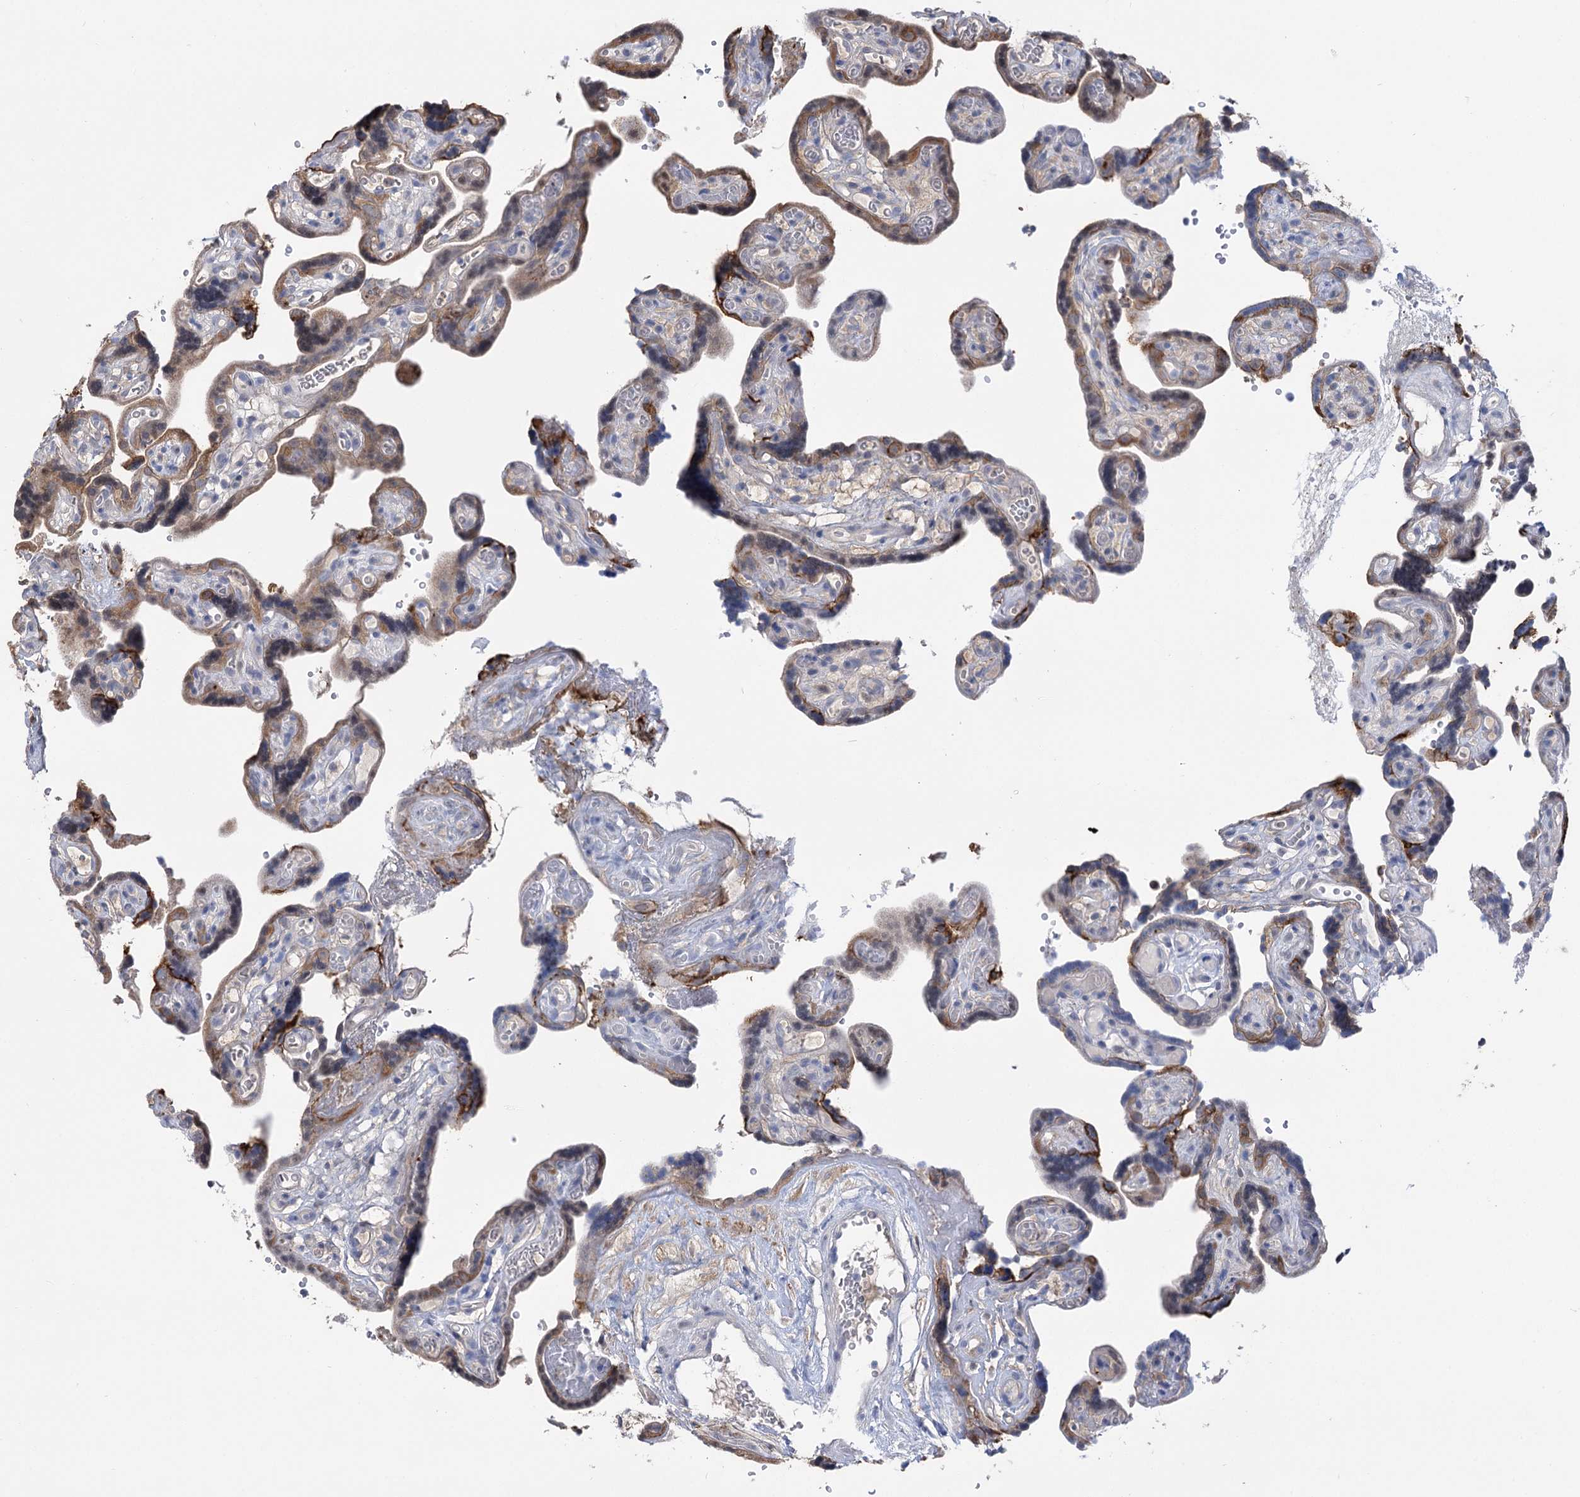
{"staining": {"intensity": "moderate", "quantity": ">75%", "location": "cytoplasmic/membranous"}, "tissue": "placenta", "cell_type": "Decidual cells", "image_type": "normal", "snomed": [{"axis": "morphology", "description": "Normal tissue, NOS"}, {"axis": "topography", "description": "Placenta"}], "caption": "Decidual cells show medium levels of moderate cytoplasmic/membranous expression in approximately >75% of cells in unremarkable placenta. (DAB (3,3'-diaminobenzidine) IHC, brown staining for protein, blue staining for nuclei).", "gene": "UGP2", "patient": {"sex": "female", "age": 30}}